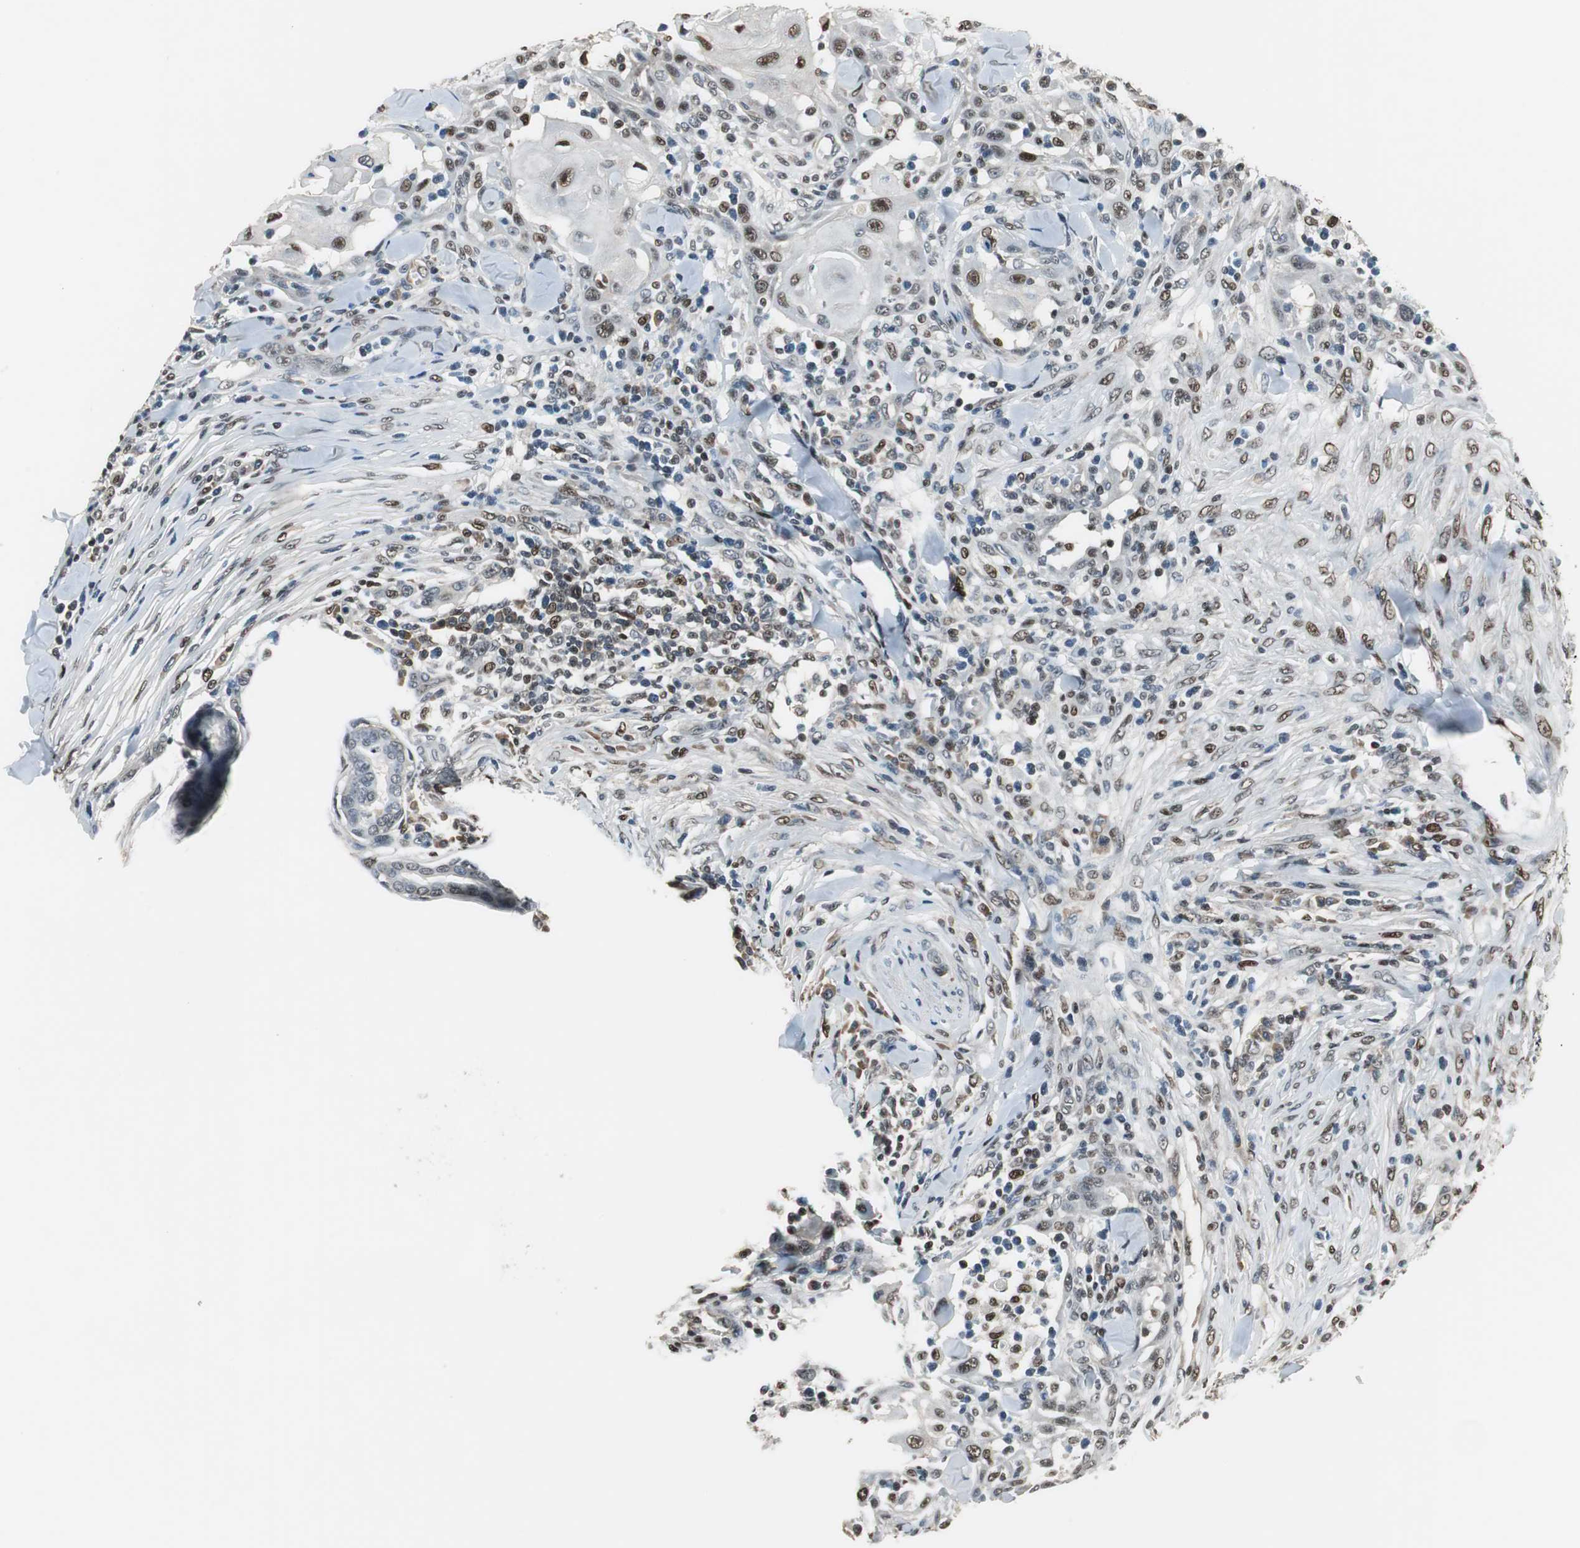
{"staining": {"intensity": "weak", "quantity": "25%-75%", "location": "nuclear"}, "tissue": "skin cancer", "cell_type": "Tumor cells", "image_type": "cancer", "snomed": [{"axis": "morphology", "description": "Squamous cell carcinoma, NOS"}, {"axis": "topography", "description": "Skin"}], "caption": "Tumor cells demonstrate weak nuclear expression in approximately 25%-75% of cells in squamous cell carcinoma (skin). Immunohistochemistry (ihc) stains the protein of interest in brown and the nuclei are stained blue.", "gene": "MAFB", "patient": {"sex": "male", "age": 24}}